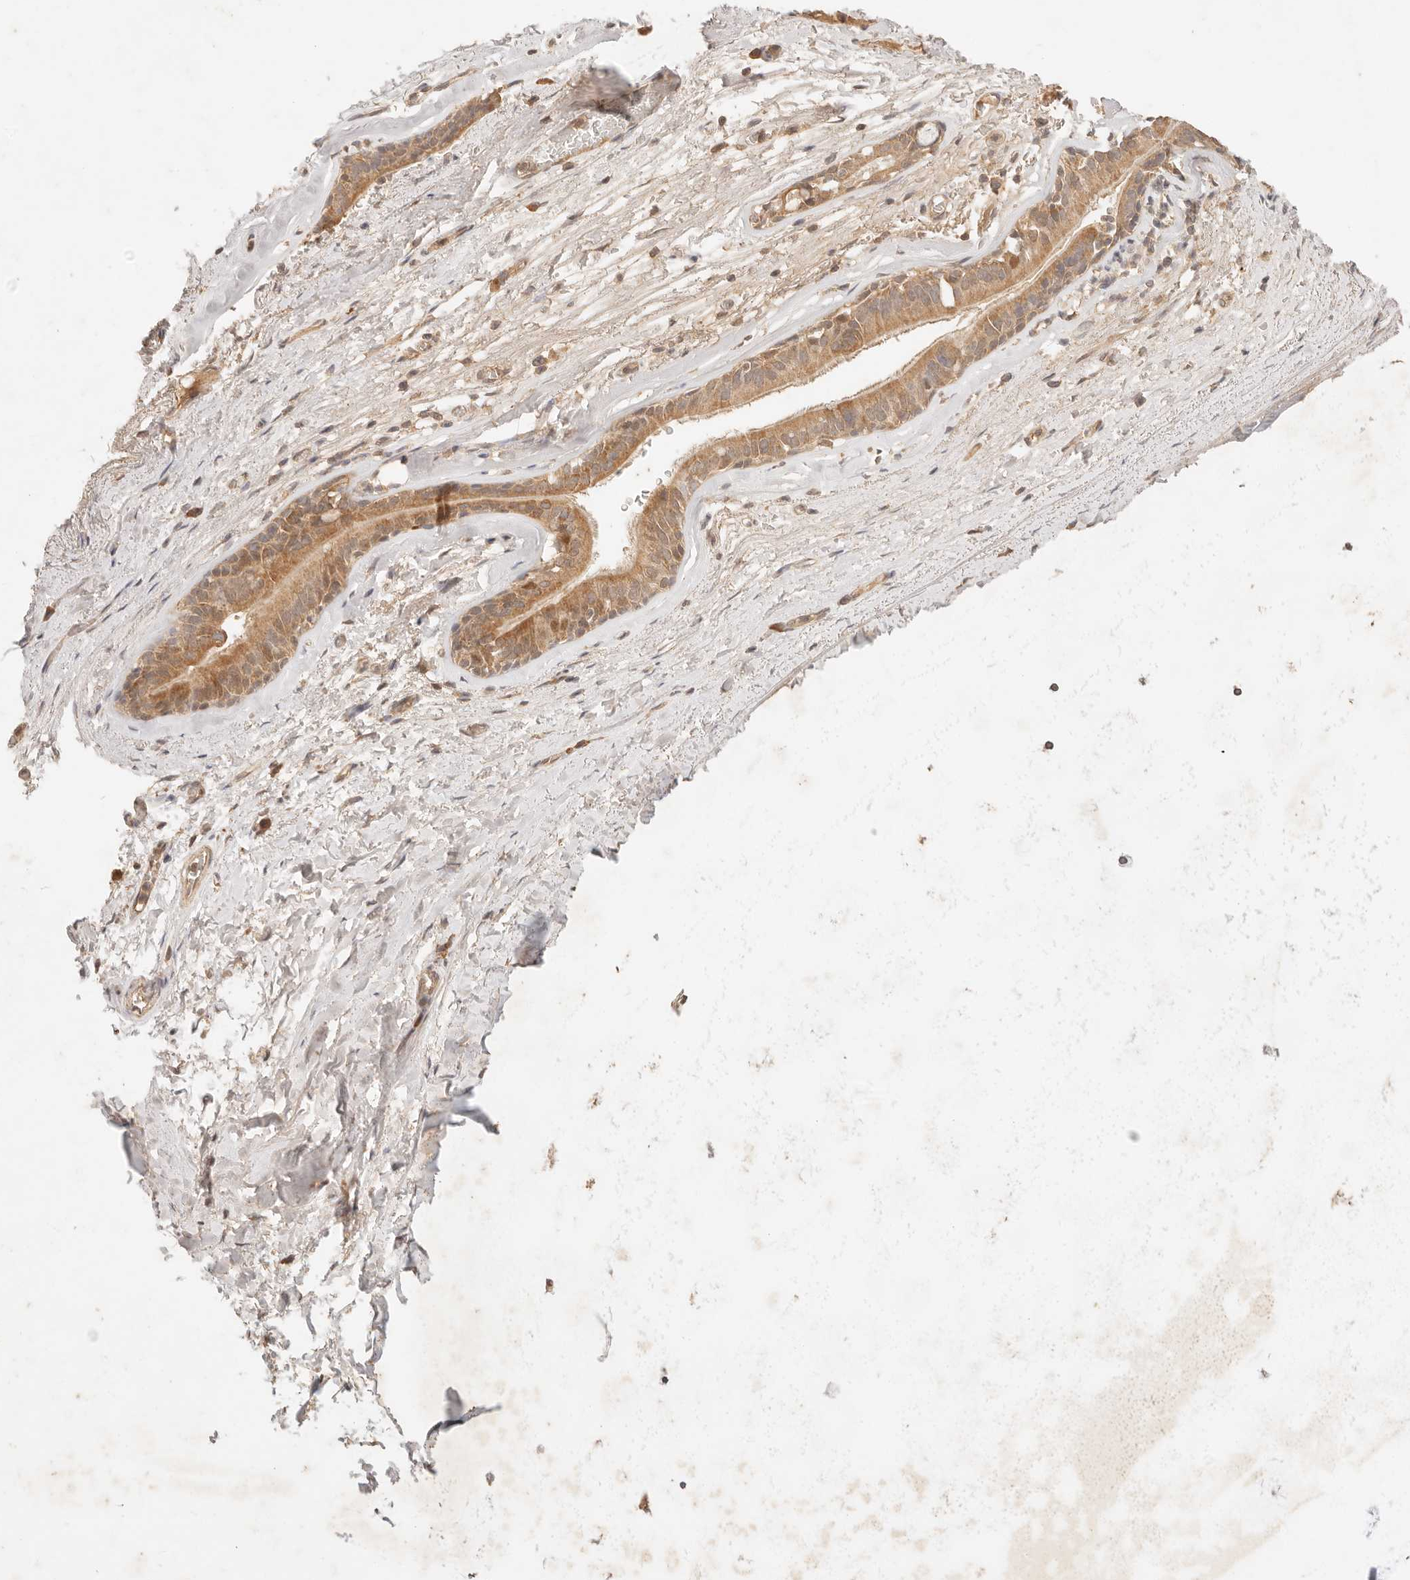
{"staining": {"intensity": "moderate", "quantity": ">75%", "location": "cytoplasmic/membranous"}, "tissue": "bronchus", "cell_type": "Respiratory epithelial cells", "image_type": "normal", "snomed": [{"axis": "morphology", "description": "Normal tissue, NOS"}, {"axis": "topography", "description": "Cartilage tissue"}], "caption": "A medium amount of moderate cytoplasmic/membranous staining is identified in about >75% of respiratory epithelial cells in benign bronchus.", "gene": "TRIM11", "patient": {"sex": "female", "age": 63}}